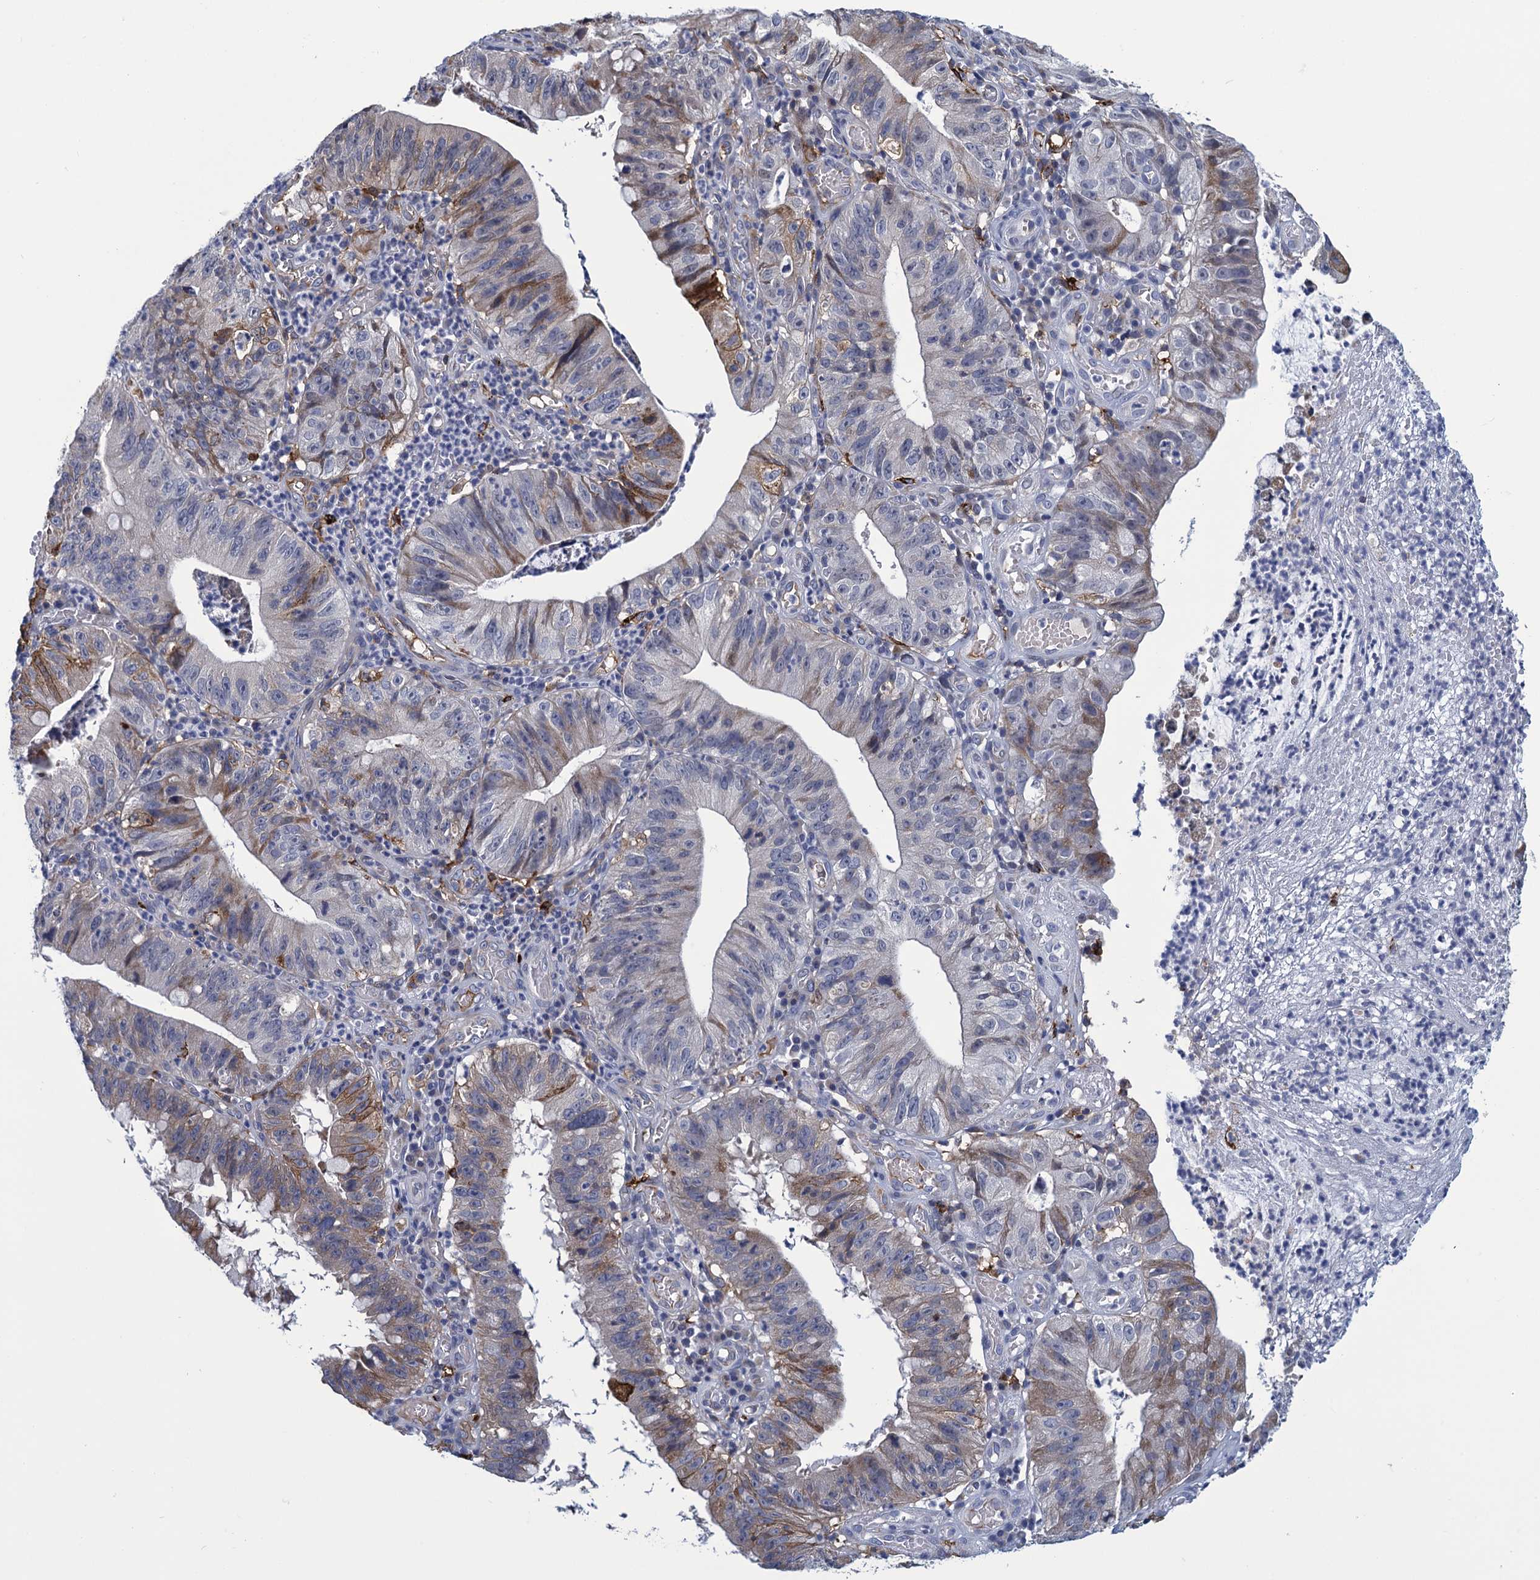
{"staining": {"intensity": "moderate", "quantity": "<25%", "location": "cytoplasmic/membranous"}, "tissue": "stomach cancer", "cell_type": "Tumor cells", "image_type": "cancer", "snomed": [{"axis": "morphology", "description": "Adenocarcinoma, NOS"}, {"axis": "topography", "description": "Stomach"}], "caption": "Stomach adenocarcinoma stained for a protein reveals moderate cytoplasmic/membranous positivity in tumor cells. Using DAB (brown) and hematoxylin (blue) stains, captured at high magnification using brightfield microscopy.", "gene": "DNHD1", "patient": {"sex": "male", "age": 59}}